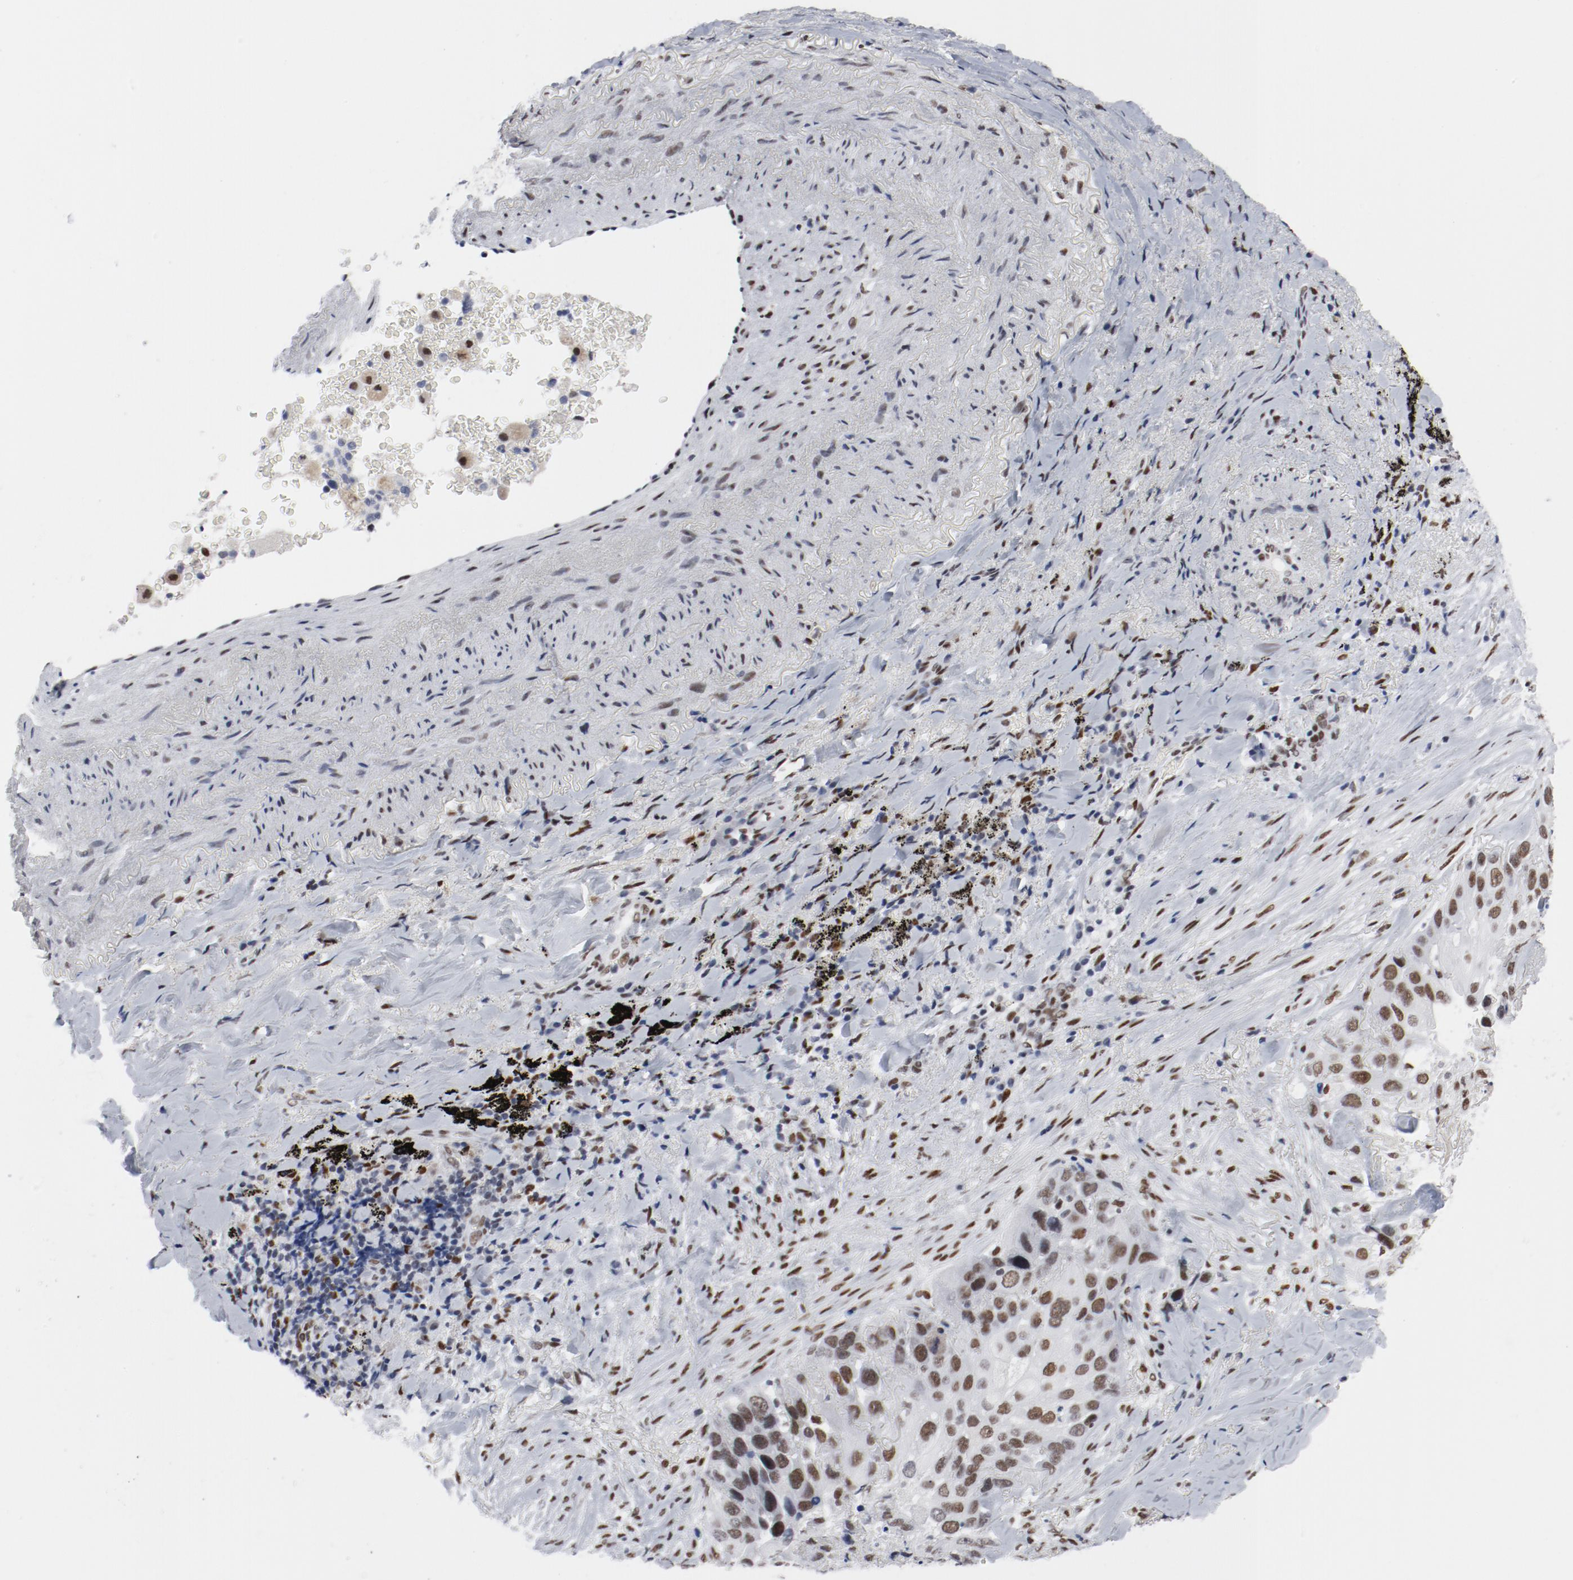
{"staining": {"intensity": "moderate", "quantity": ">75%", "location": "nuclear"}, "tissue": "lung cancer", "cell_type": "Tumor cells", "image_type": "cancer", "snomed": [{"axis": "morphology", "description": "Squamous cell carcinoma, NOS"}, {"axis": "topography", "description": "Lung"}], "caption": "Protein expression analysis of lung cancer reveals moderate nuclear positivity in approximately >75% of tumor cells.", "gene": "ARNT", "patient": {"sex": "male", "age": 54}}